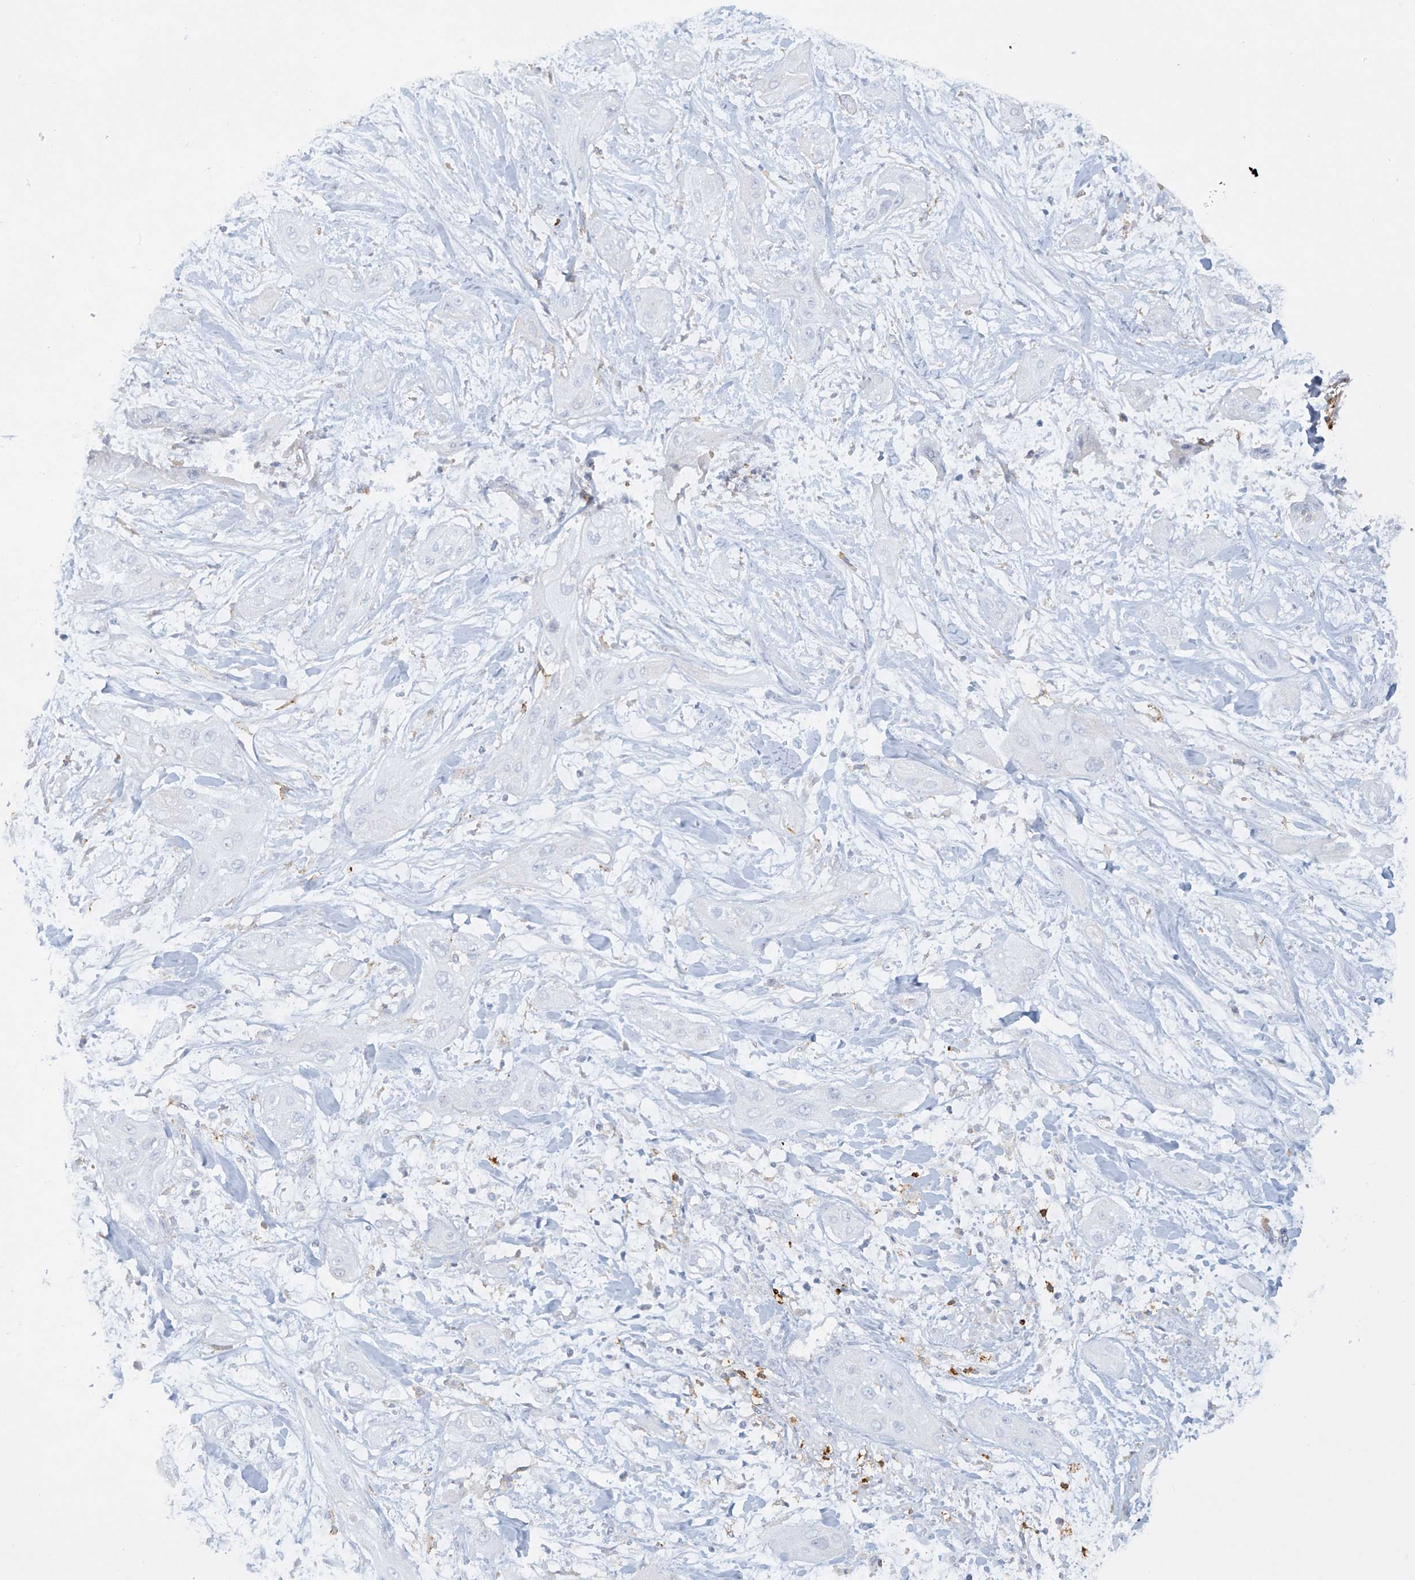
{"staining": {"intensity": "negative", "quantity": "none", "location": "none"}, "tissue": "lung cancer", "cell_type": "Tumor cells", "image_type": "cancer", "snomed": [{"axis": "morphology", "description": "Squamous cell carcinoma, NOS"}, {"axis": "topography", "description": "Lung"}], "caption": "This micrograph is of lung cancer stained with immunohistochemistry to label a protein in brown with the nuclei are counter-stained blue. There is no expression in tumor cells.", "gene": "FCGR3A", "patient": {"sex": "female", "age": 47}}